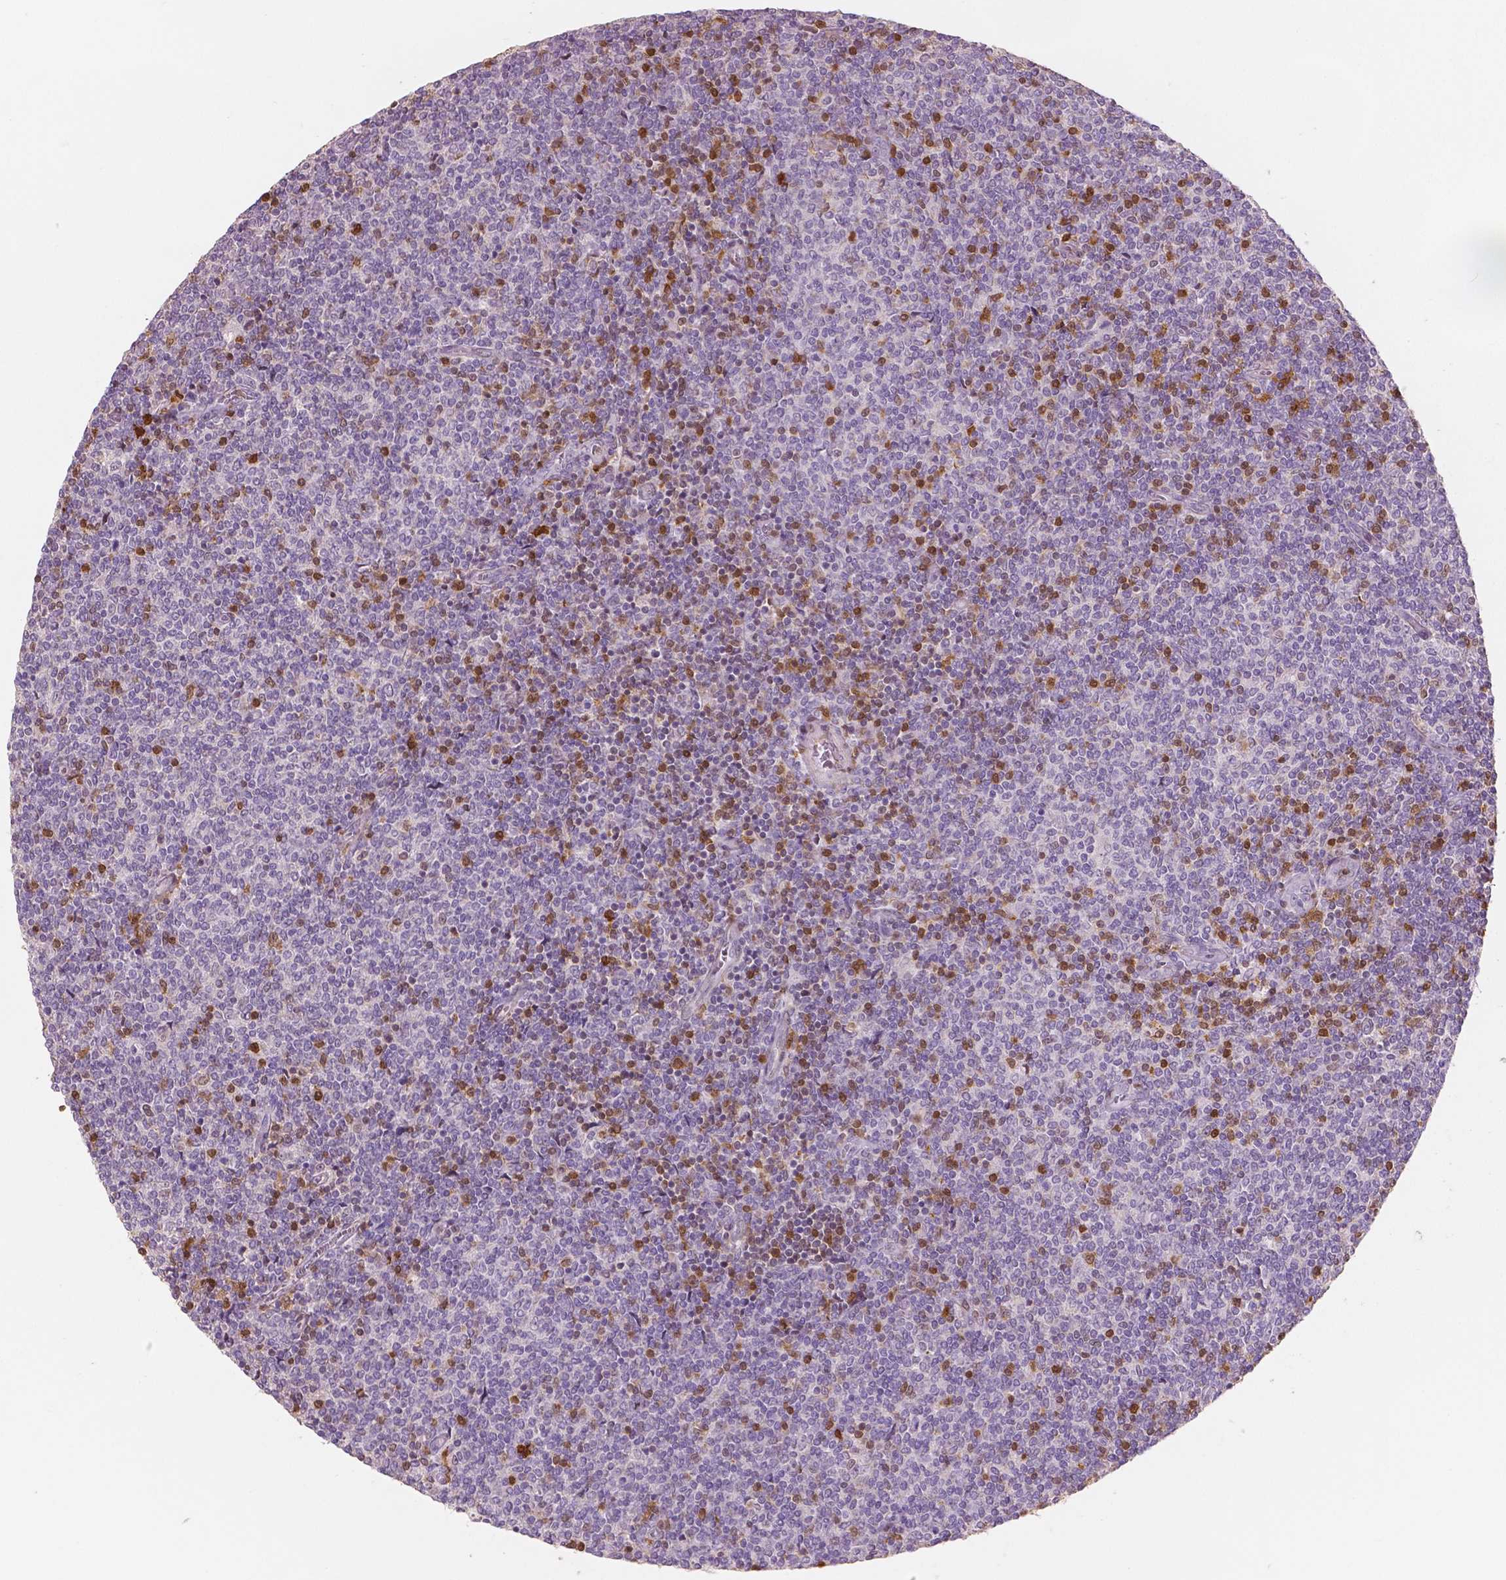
{"staining": {"intensity": "moderate", "quantity": "<25%", "location": "nuclear"}, "tissue": "lymphoma", "cell_type": "Tumor cells", "image_type": "cancer", "snomed": [{"axis": "morphology", "description": "Malignant lymphoma, non-Hodgkin's type, Low grade"}, {"axis": "topography", "description": "Lymph node"}], "caption": "A brown stain labels moderate nuclear expression of a protein in lymphoma tumor cells. Immunohistochemistry stains the protein of interest in brown and the nuclei are stained blue.", "gene": "S100A4", "patient": {"sex": "male", "age": 52}}